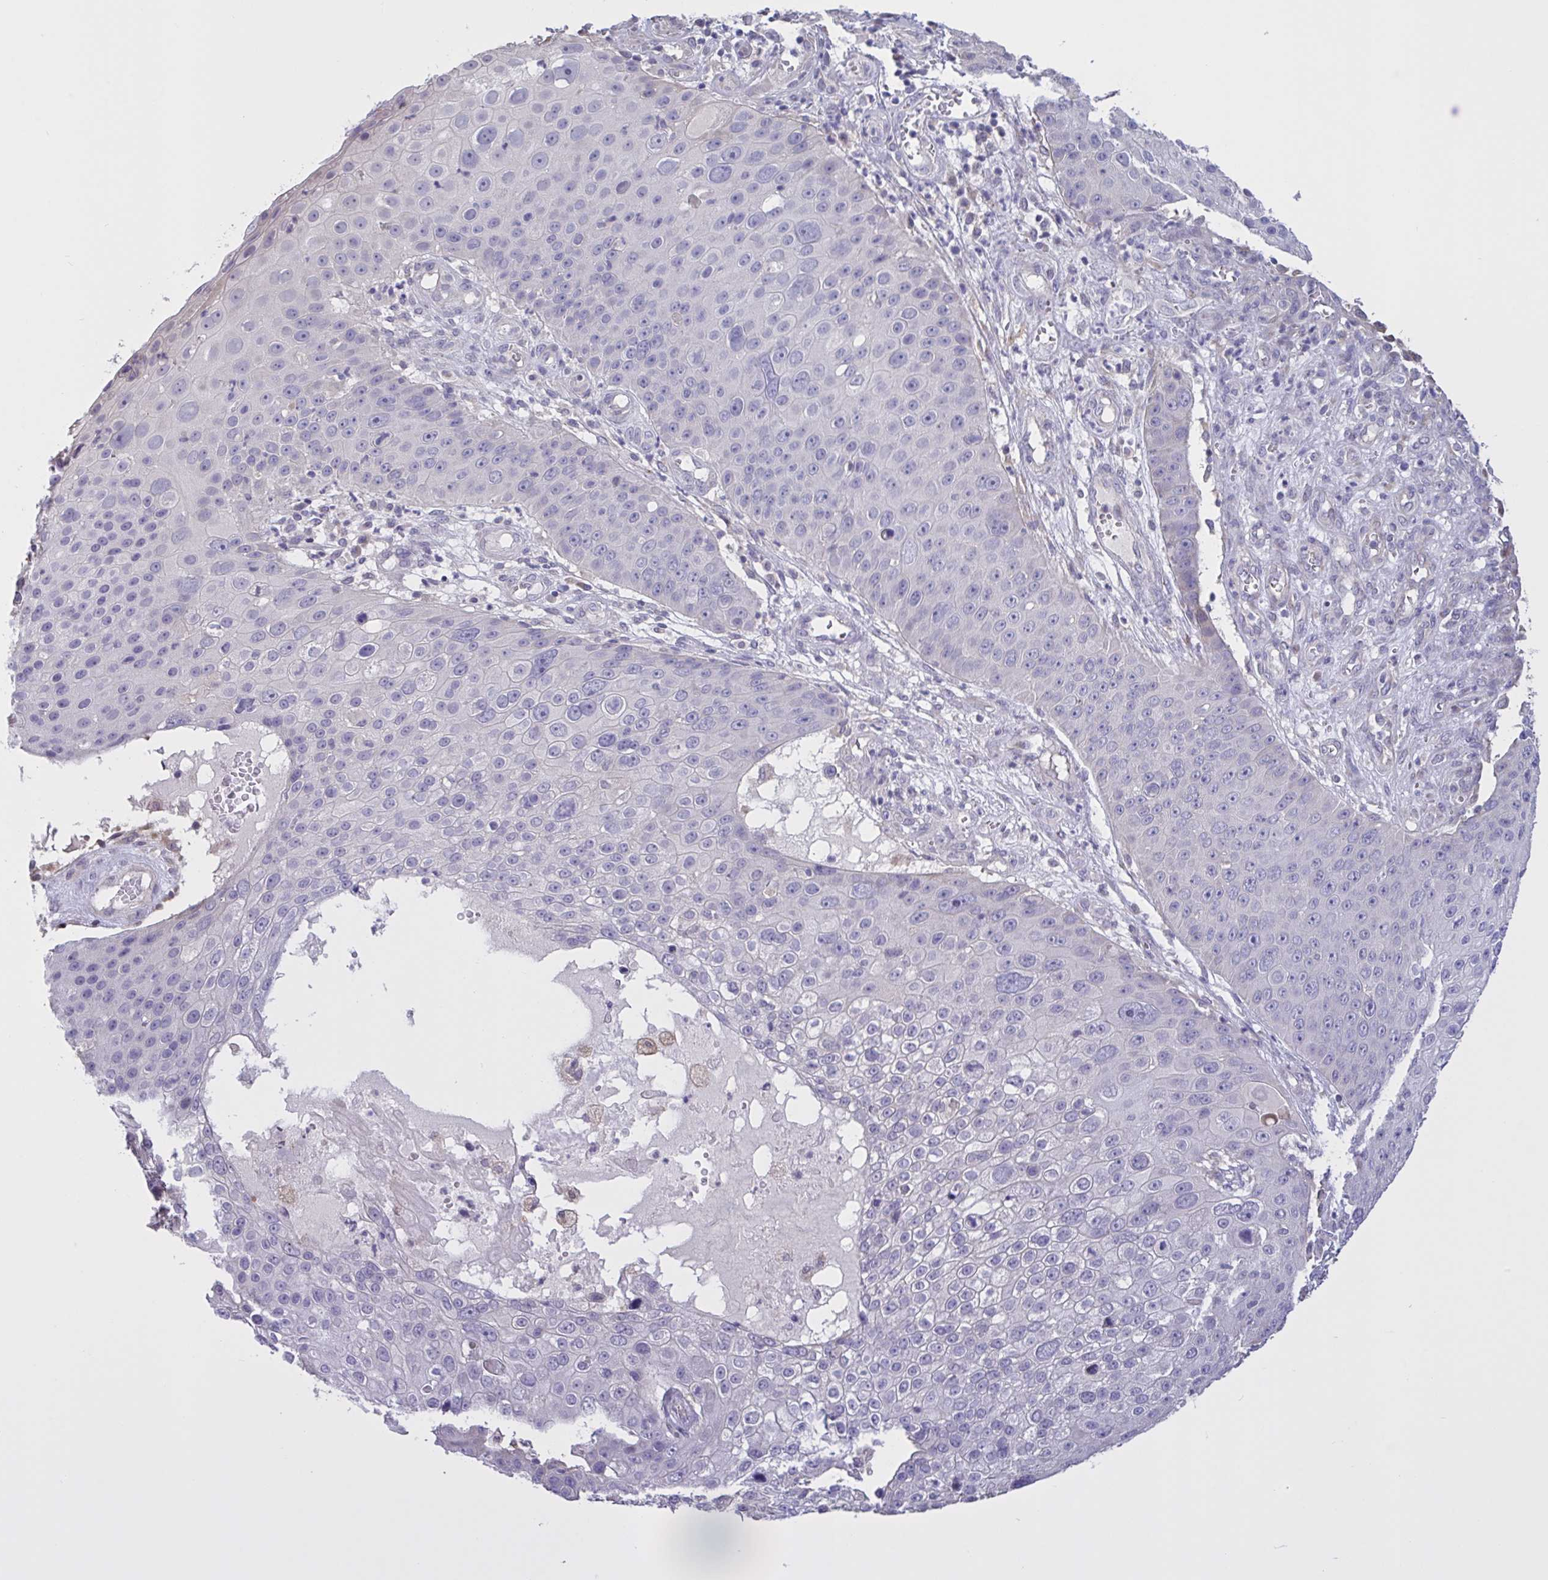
{"staining": {"intensity": "negative", "quantity": "none", "location": "none"}, "tissue": "skin cancer", "cell_type": "Tumor cells", "image_type": "cancer", "snomed": [{"axis": "morphology", "description": "Squamous cell carcinoma, NOS"}, {"axis": "topography", "description": "Skin"}], "caption": "Protein analysis of skin squamous cell carcinoma exhibits no significant expression in tumor cells.", "gene": "MRGPRX2", "patient": {"sex": "male", "age": 71}}